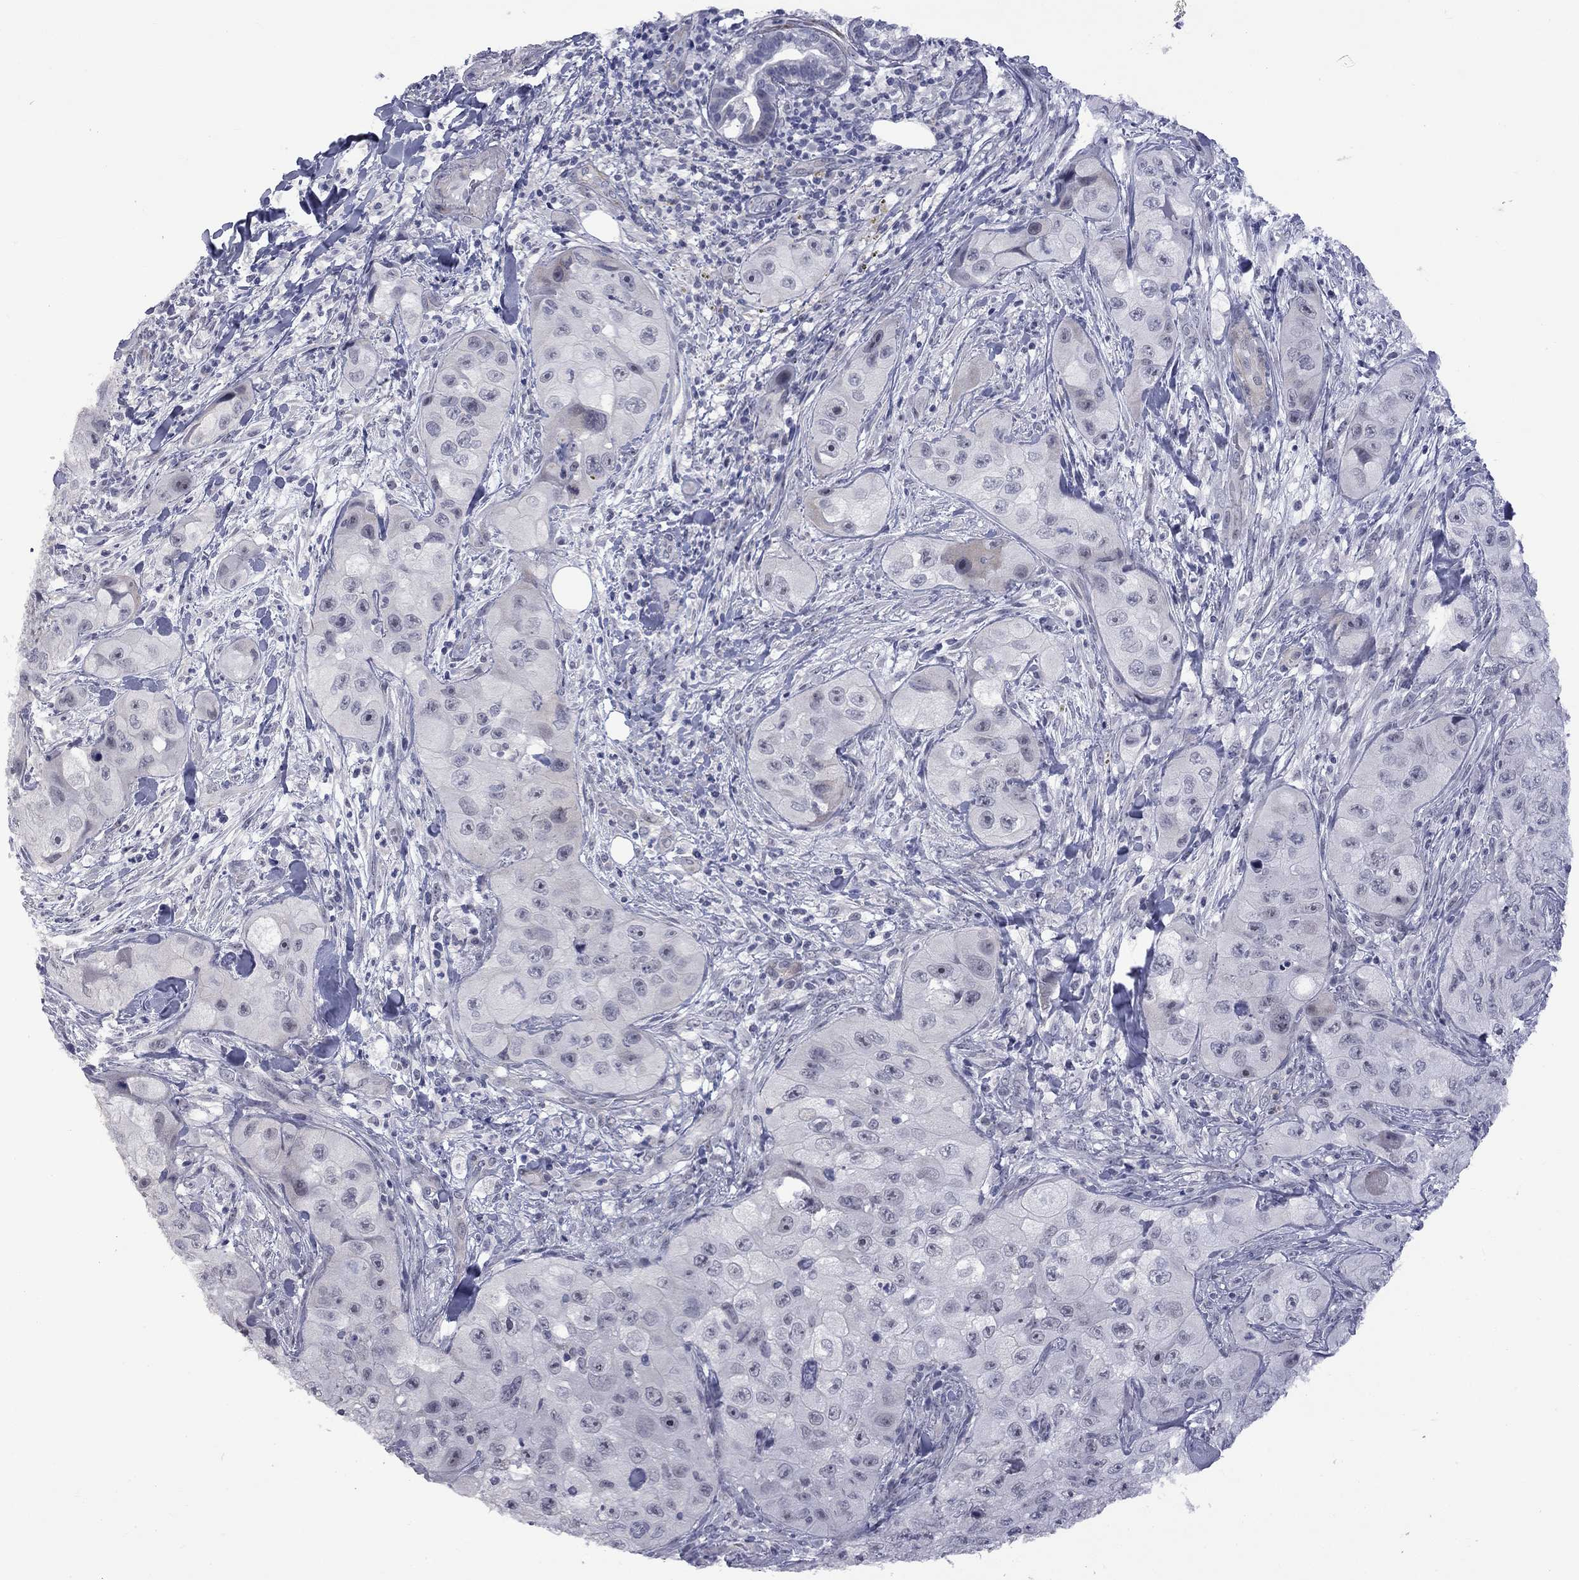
{"staining": {"intensity": "weak", "quantity": "<25%", "location": "nuclear"}, "tissue": "skin cancer", "cell_type": "Tumor cells", "image_type": "cancer", "snomed": [{"axis": "morphology", "description": "Squamous cell carcinoma, NOS"}, {"axis": "topography", "description": "Skin"}, {"axis": "topography", "description": "Subcutis"}], "caption": "Skin cancer (squamous cell carcinoma) was stained to show a protein in brown. There is no significant staining in tumor cells. The staining was performed using DAB (3,3'-diaminobenzidine) to visualize the protein expression in brown, while the nuclei were stained in blue with hematoxylin (Magnification: 20x).", "gene": "GSG1L", "patient": {"sex": "male", "age": 73}}